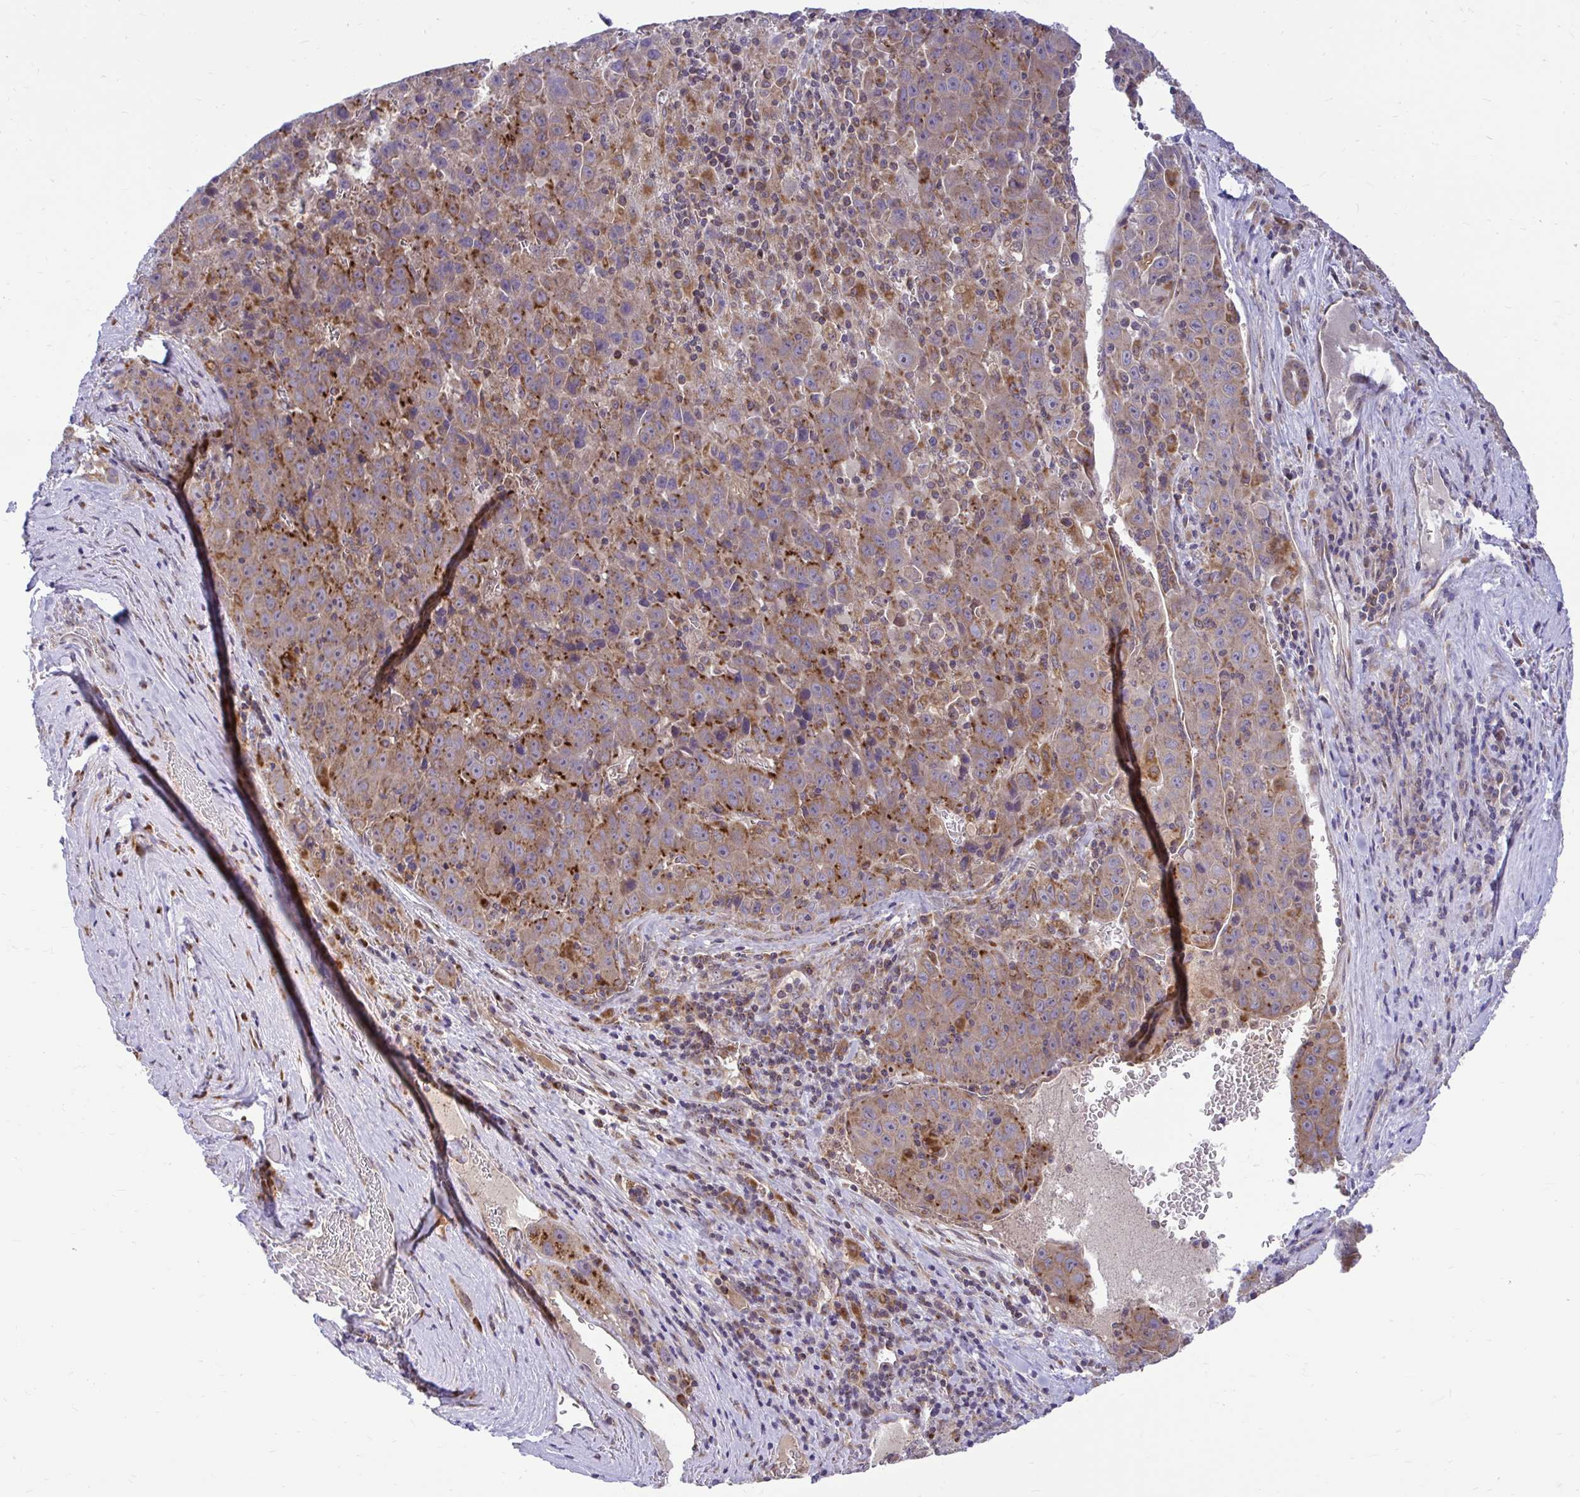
{"staining": {"intensity": "moderate", "quantity": ">75%", "location": "cytoplasmic/membranous"}, "tissue": "liver cancer", "cell_type": "Tumor cells", "image_type": "cancer", "snomed": [{"axis": "morphology", "description": "Carcinoma, Hepatocellular, NOS"}, {"axis": "topography", "description": "Liver"}], "caption": "IHC of human hepatocellular carcinoma (liver) exhibits medium levels of moderate cytoplasmic/membranous positivity in approximately >75% of tumor cells.", "gene": "VTI1B", "patient": {"sex": "female", "age": 53}}